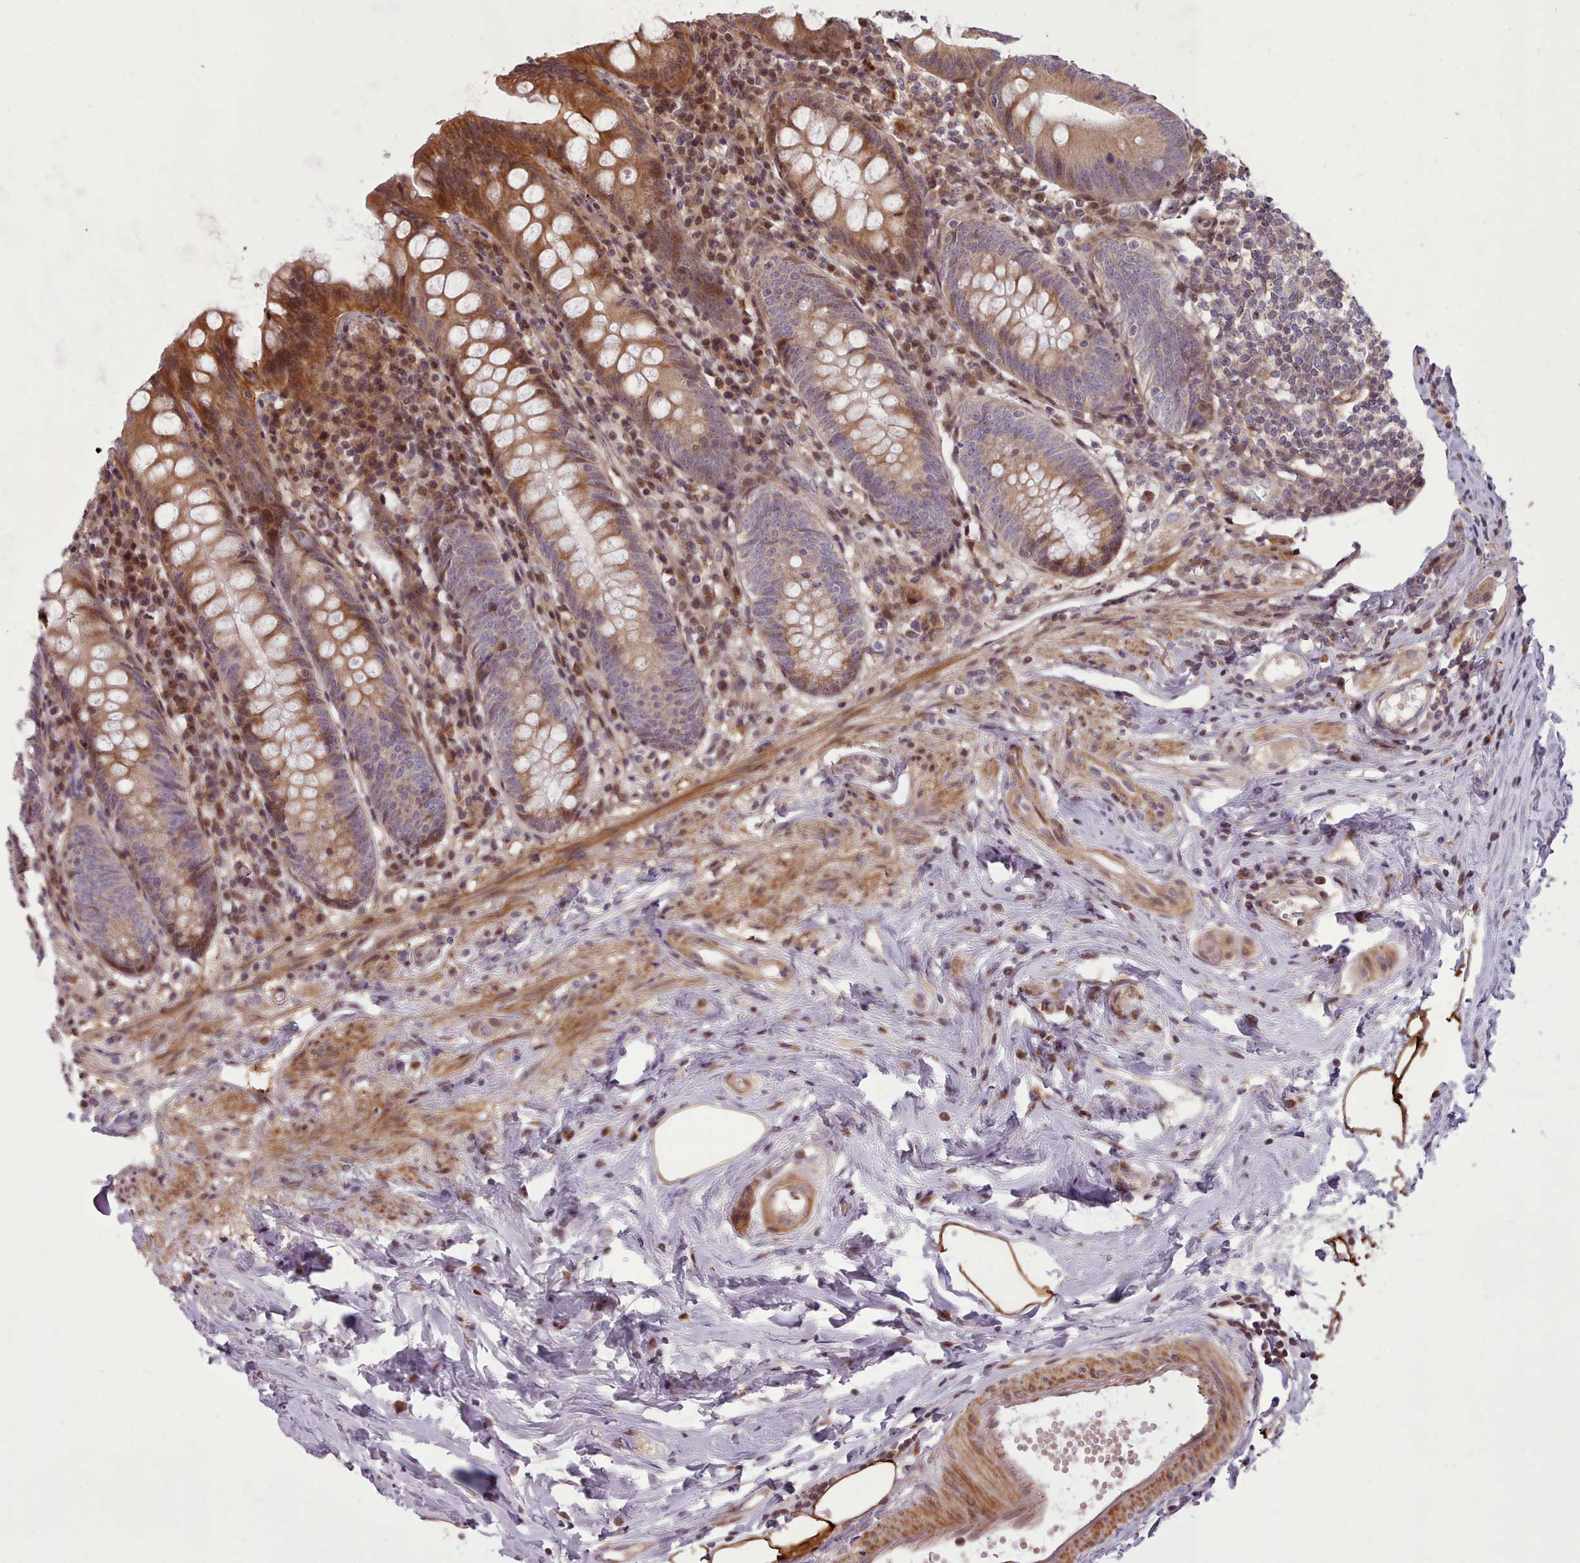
{"staining": {"intensity": "strong", "quantity": "25%-75%", "location": "cytoplasmic/membranous,nuclear"}, "tissue": "appendix", "cell_type": "Glandular cells", "image_type": "normal", "snomed": [{"axis": "morphology", "description": "Normal tissue, NOS"}, {"axis": "topography", "description": "Appendix"}], "caption": "Immunohistochemistry (IHC) histopathology image of benign appendix stained for a protein (brown), which displays high levels of strong cytoplasmic/membranous,nuclear expression in about 25%-75% of glandular cells.", "gene": "NLRP7", "patient": {"sex": "female", "age": 54}}